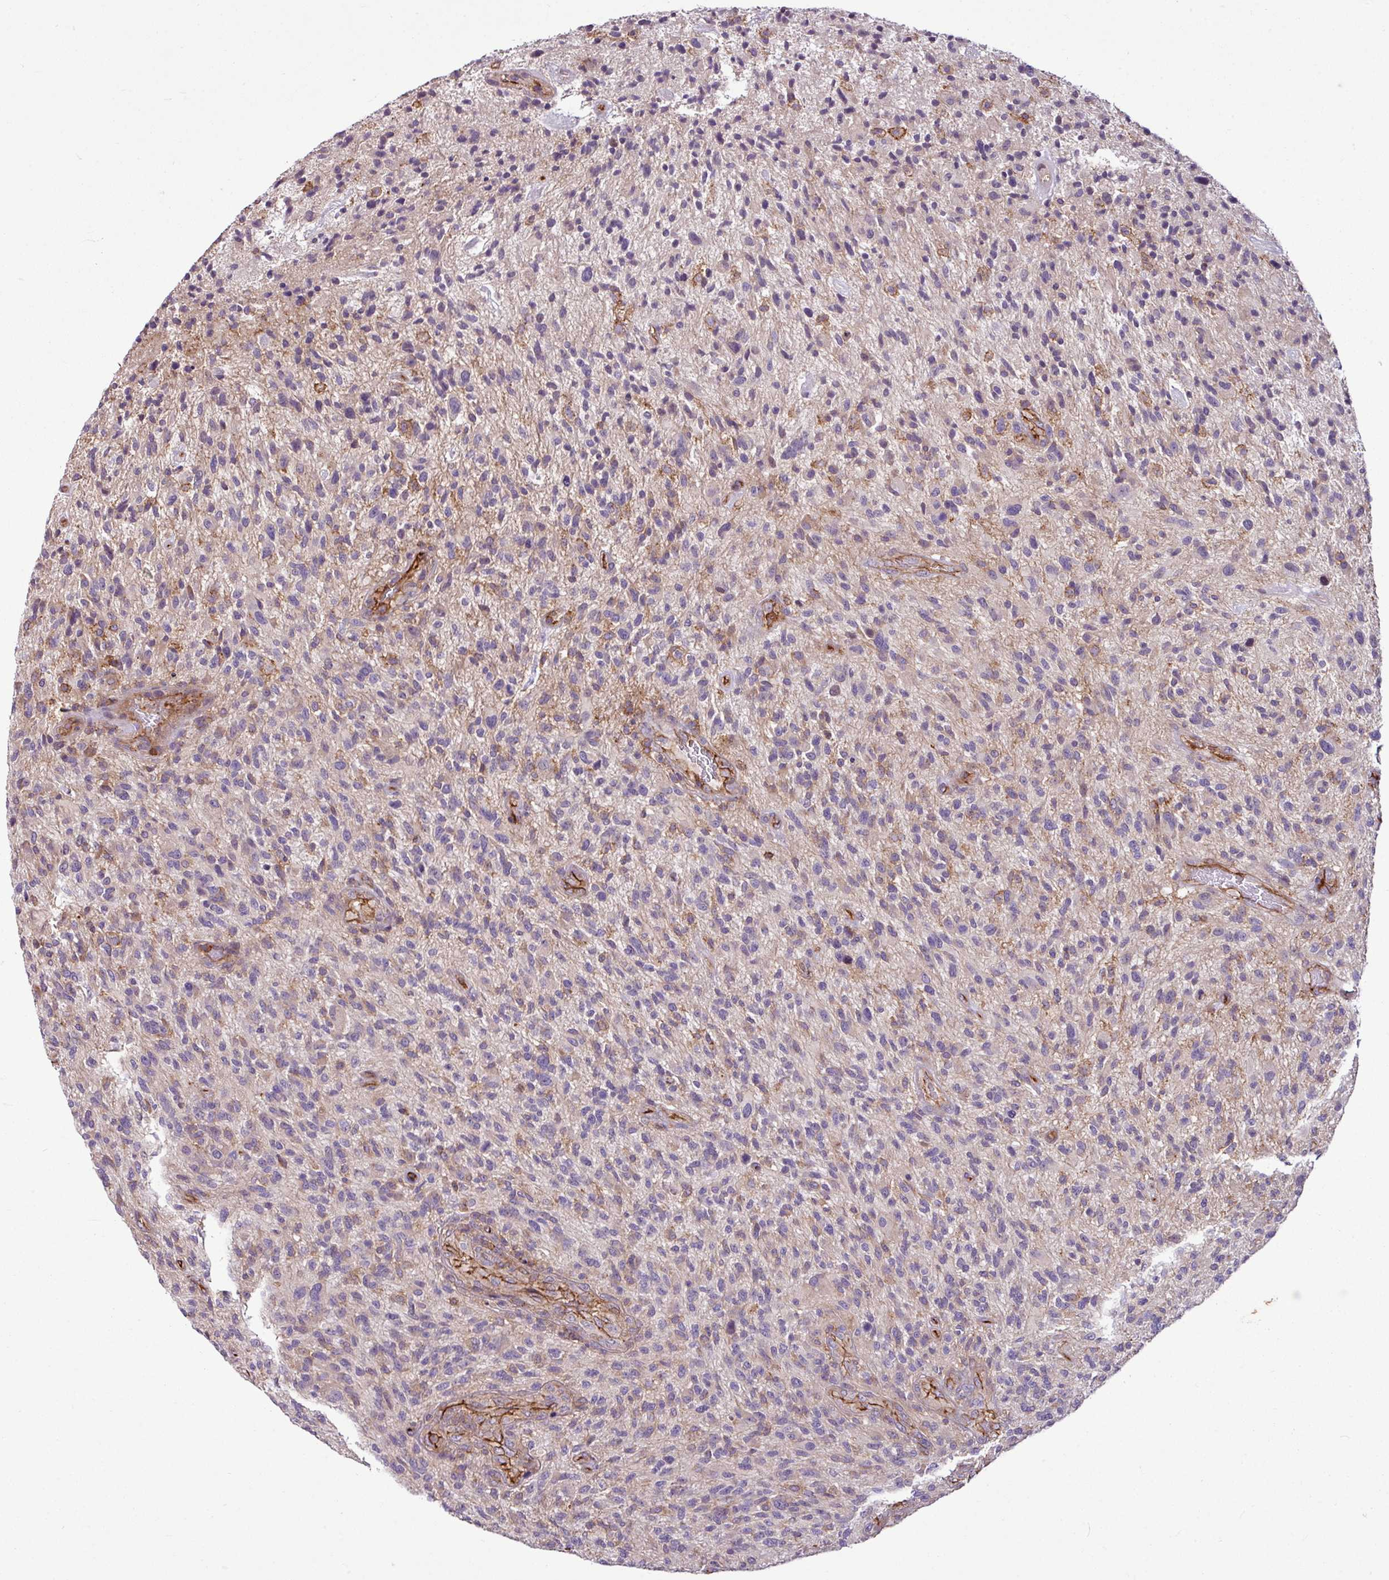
{"staining": {"intensity": "negative", "quantity": "none", "location": "none"}, "tissue": "glioma", "cell_type": "Tumor cells", "image_type": "cancer", "snomed": [{"axis": "morphology", "description": "Glioma, malignant, High grade"}, {"axis": "topography", "description": "Brain"}], "caption": "An immunohistochemistry (IHC) micrograph of glioma is shown. There is no staining in tumor cells of glioma. (DAB (3,3'-diaminobenzidine) immunohistochemistry visualized using brightfield microscopy, high magnification).", "gene": "ZNF106", "patient": {"sex": "male", "age": 47}}